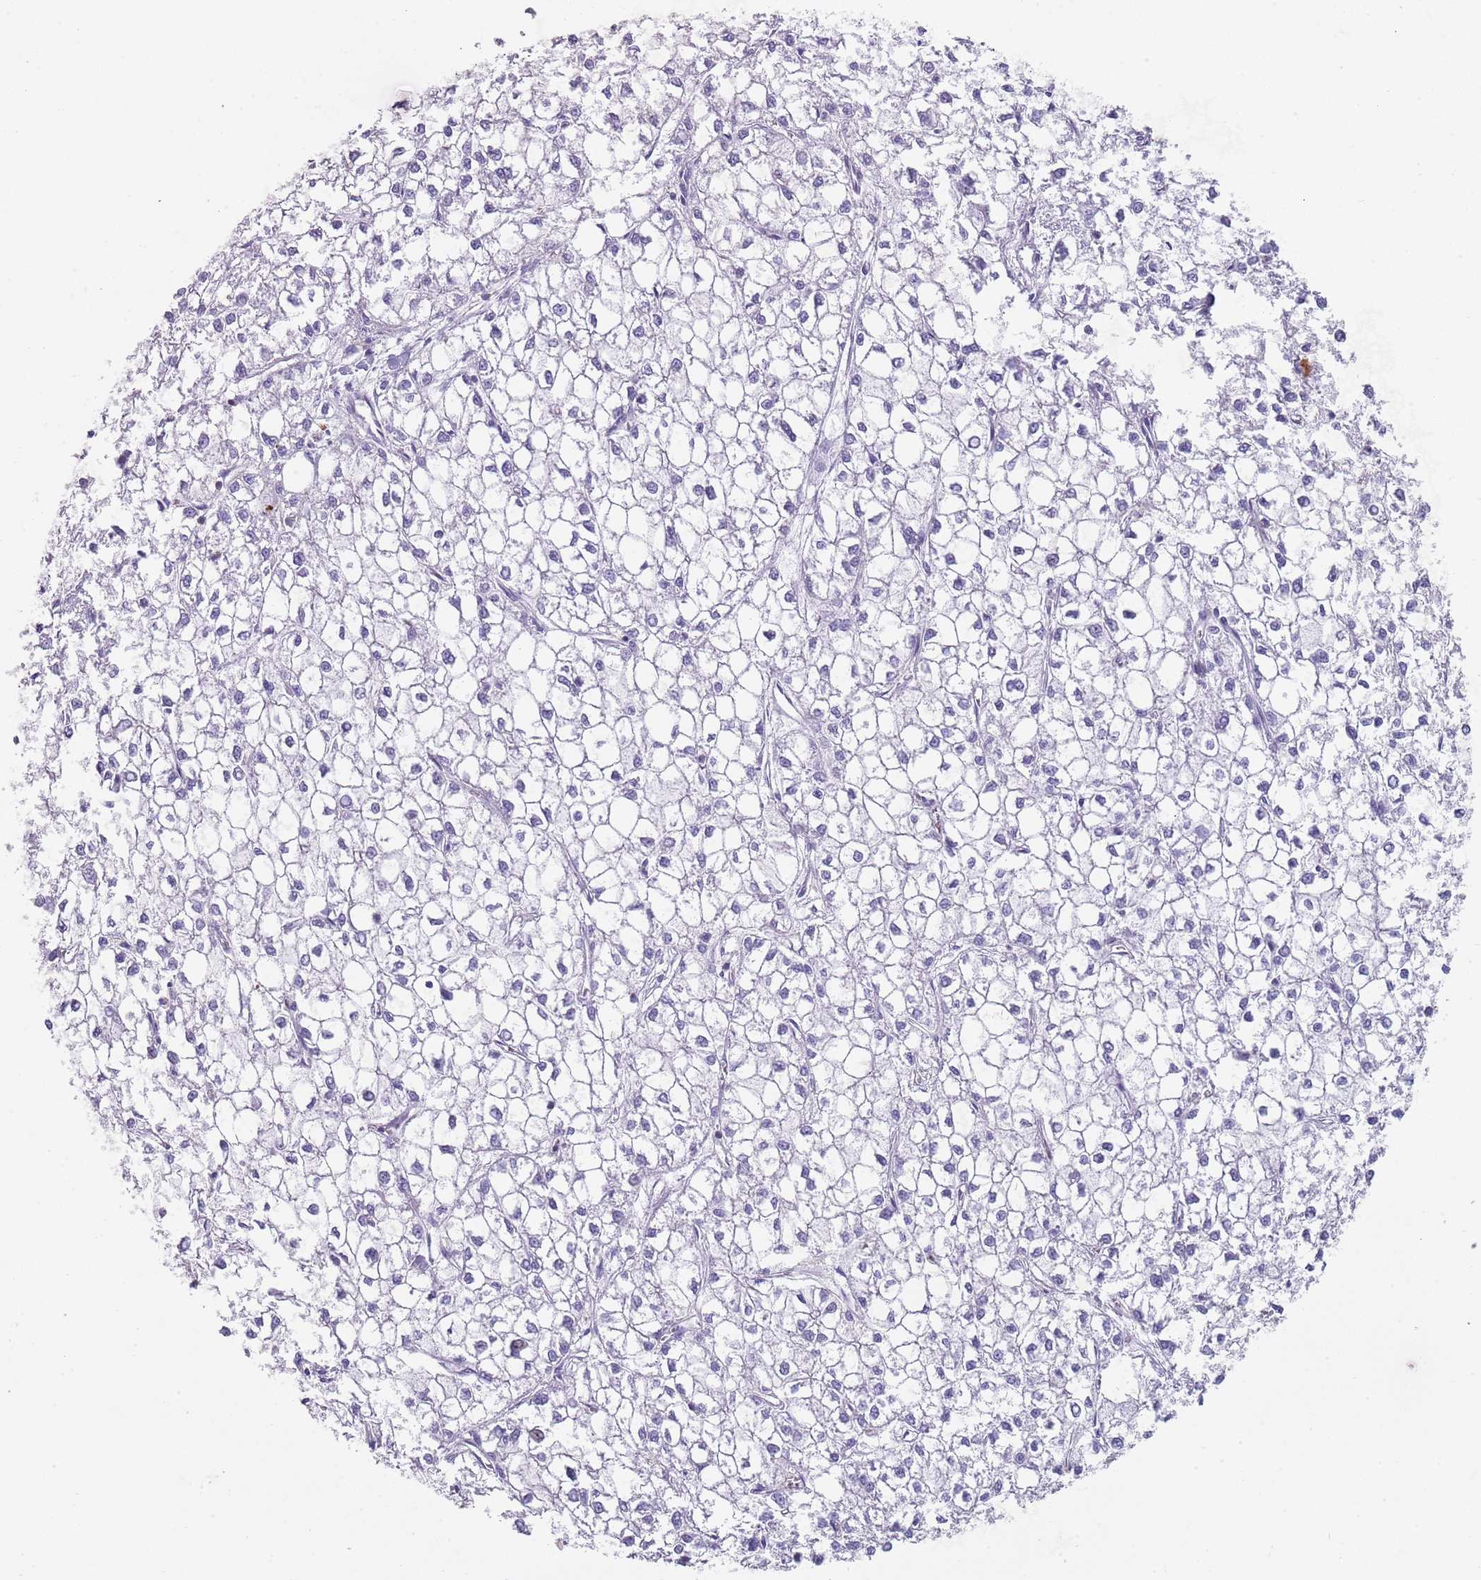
{"staining": {"intensity": "negative", "quantity": "none", "location": "none"}, "tissue": "liver cancer", "cell_type": "Tumor cells", "image_type": "cancer", "snomed": [{"axis": "morphology", "description": "Carcinoma, Hepatocellular, NOS"}, {"axis": "topography", "description": "Liver"}], "caption": "High power microscopy histopathology image of an IHC image of liver cancer (hepatocellular carcinoma), revealing no significant positivity in tumor cells.", "gene": "NBPF20", "patient": {"sex": "female", "age": 43}}